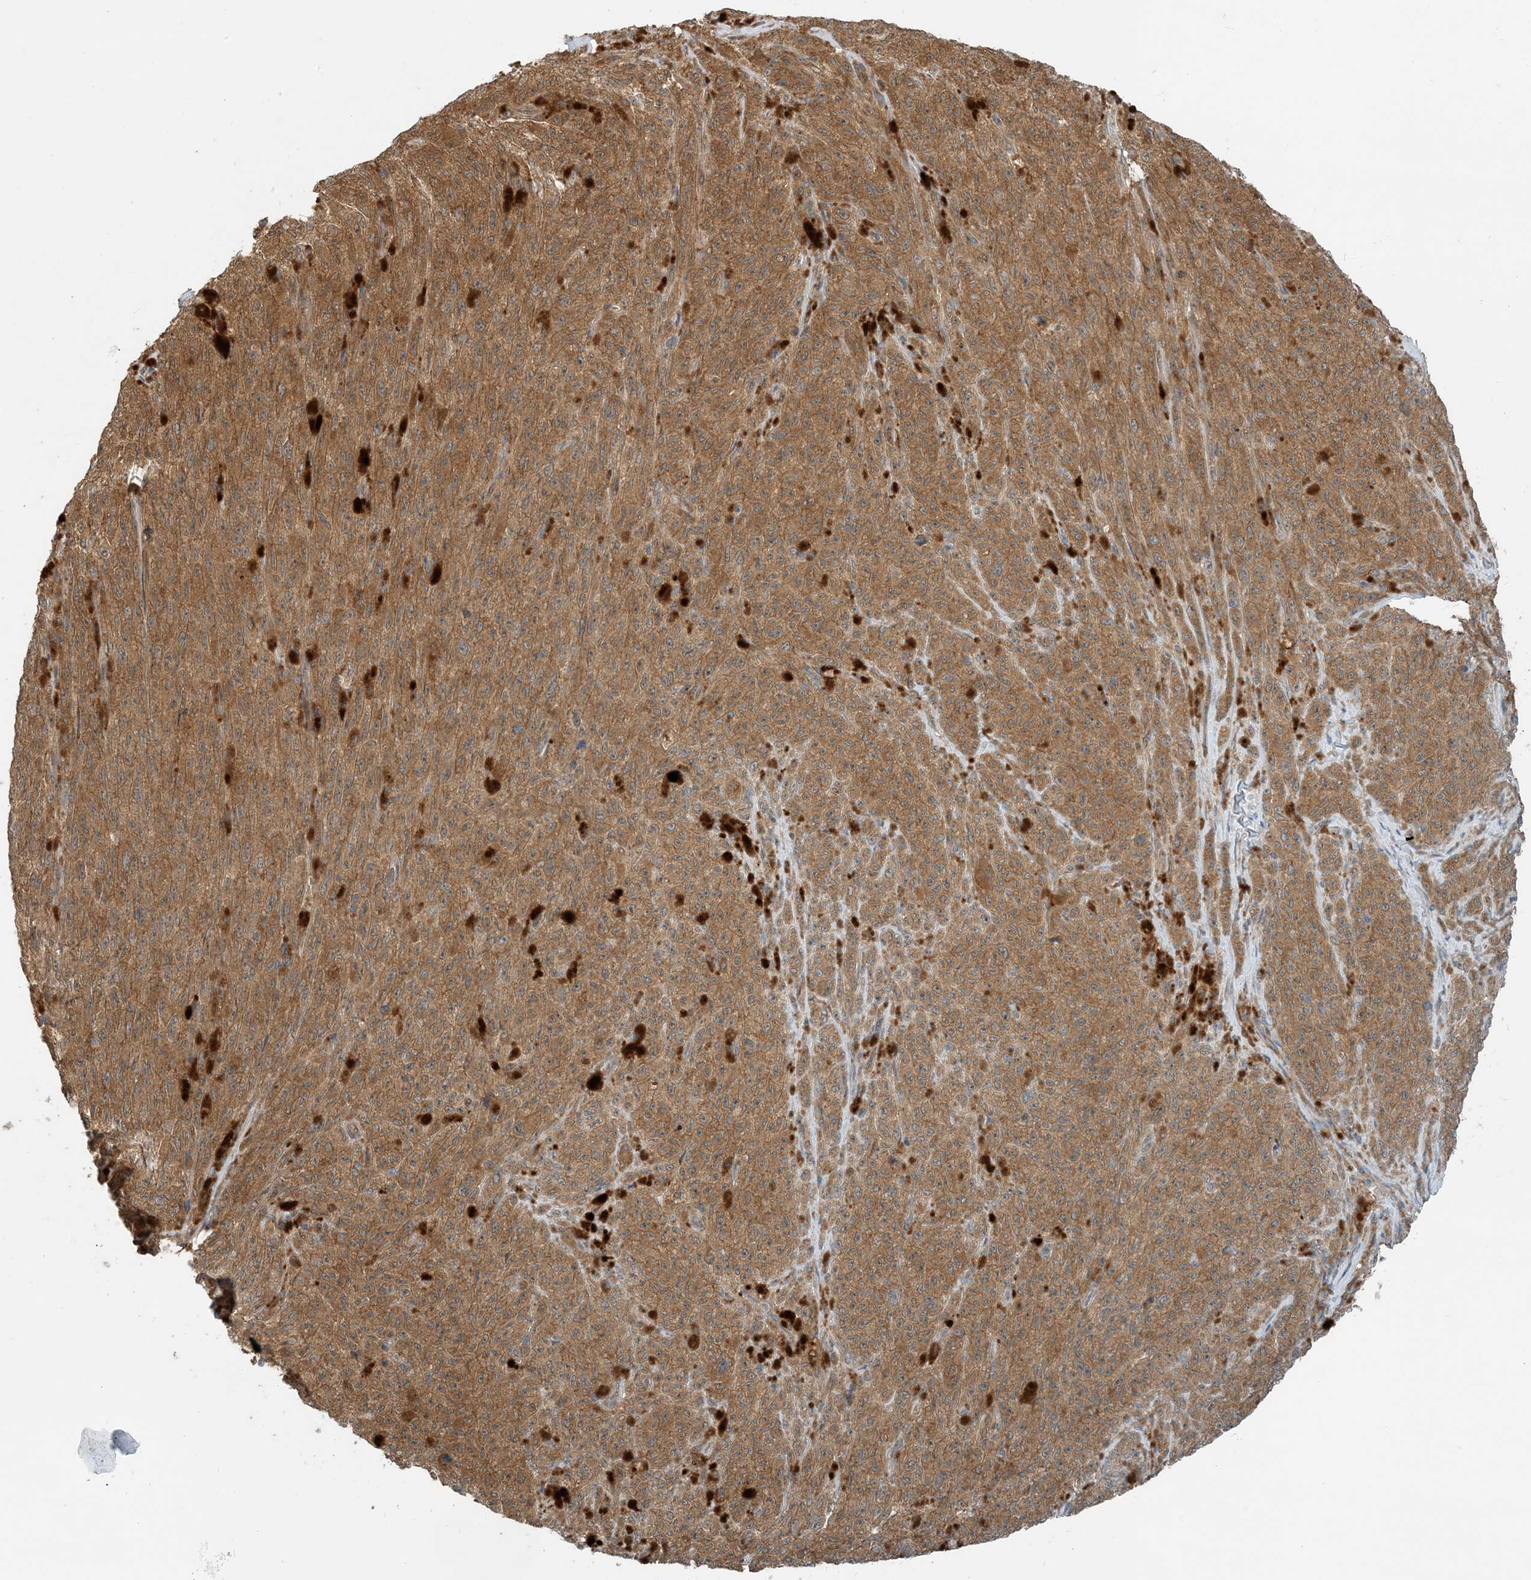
{"staining": {"intensity": "moderate", "quantity": ">75%", "location": "cytoplasmic/membranous"}, "tissue": "melanoma", "cell_type": "Tumor cells", "image_type": "cancer", "snomed": [{"axis": "morphology", "description": "Malignant melanoma, NOS"}, {"axis": "topography", "description": "Skin"}], "caption": "Protein expression analysis of malignant melanoma shows moderate cytoplasmic/membranous staining in about >75% of tumor cells. The protein of interest is stained brown, and the nuclei are stained in blue (DAB (3,3'-diaminobenzidine) IHC with brightfield microscopy, high magnification).", "gene": "ZBTB3", "patient": {"sex": "female", "age": 82}}